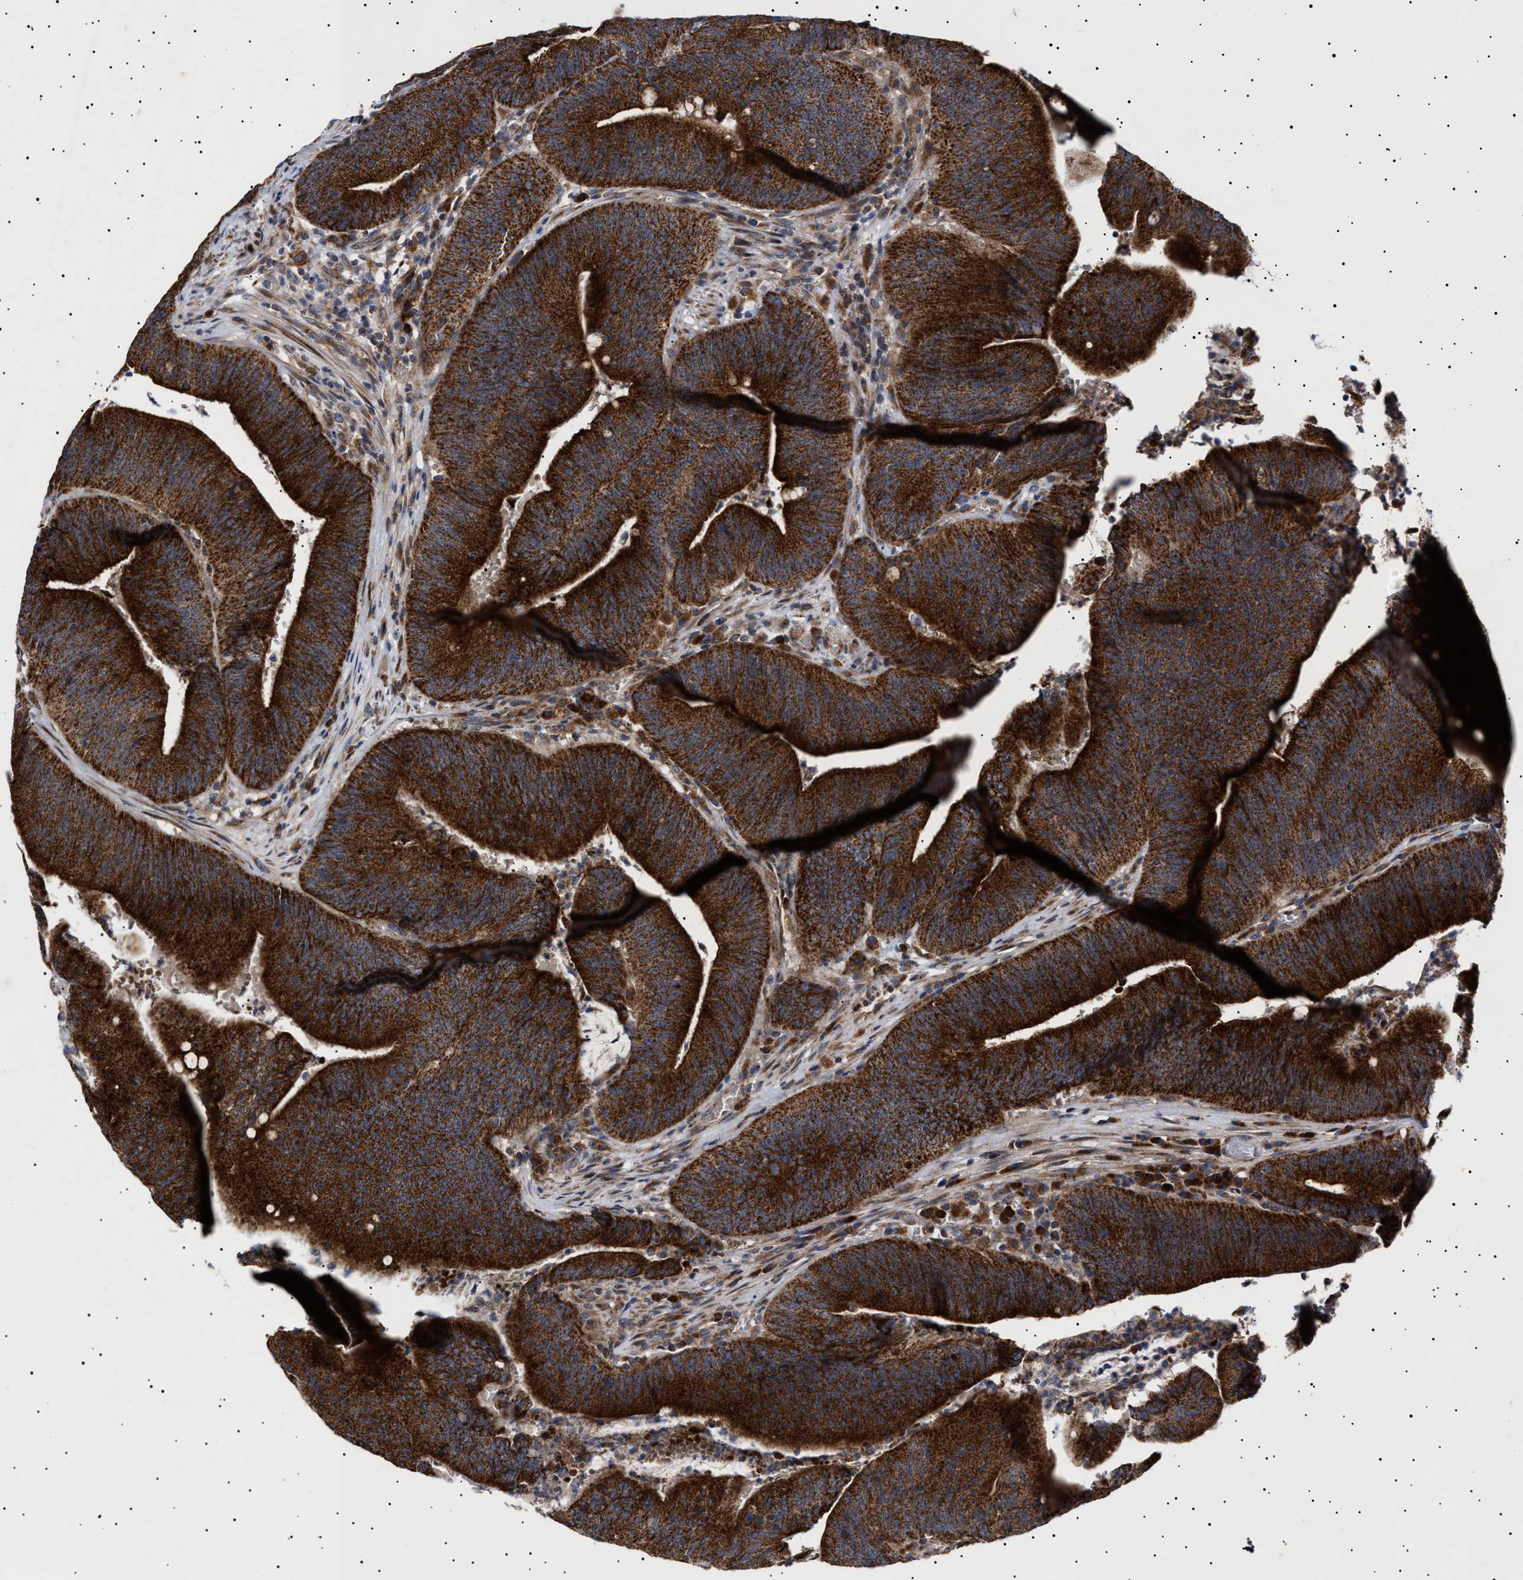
{"staining": {"intensity": "strong", "quantity": ">75%", "location": "cytoplasmic/membranous"}, "tissue": "colorectal cancer", "cell_type": "Tumor cells", "image_type": "cancer", "snomed": [{"axis": "morphology", "description": "Normal tissue, NOS"}, {"axis": "morphology", "description": "Adenocarcinoma, NOS"}, {"axis": "topography", "description": "Rectum"}], "caption": "A histopathology image of human colorectal cancer (adenocarcinoma) stained for a protein displays strong cytoplasmic/membranous brown staining in tumor cells.", "gene": "MRPL10", "patient": {"sex": "female", "age": 66}}